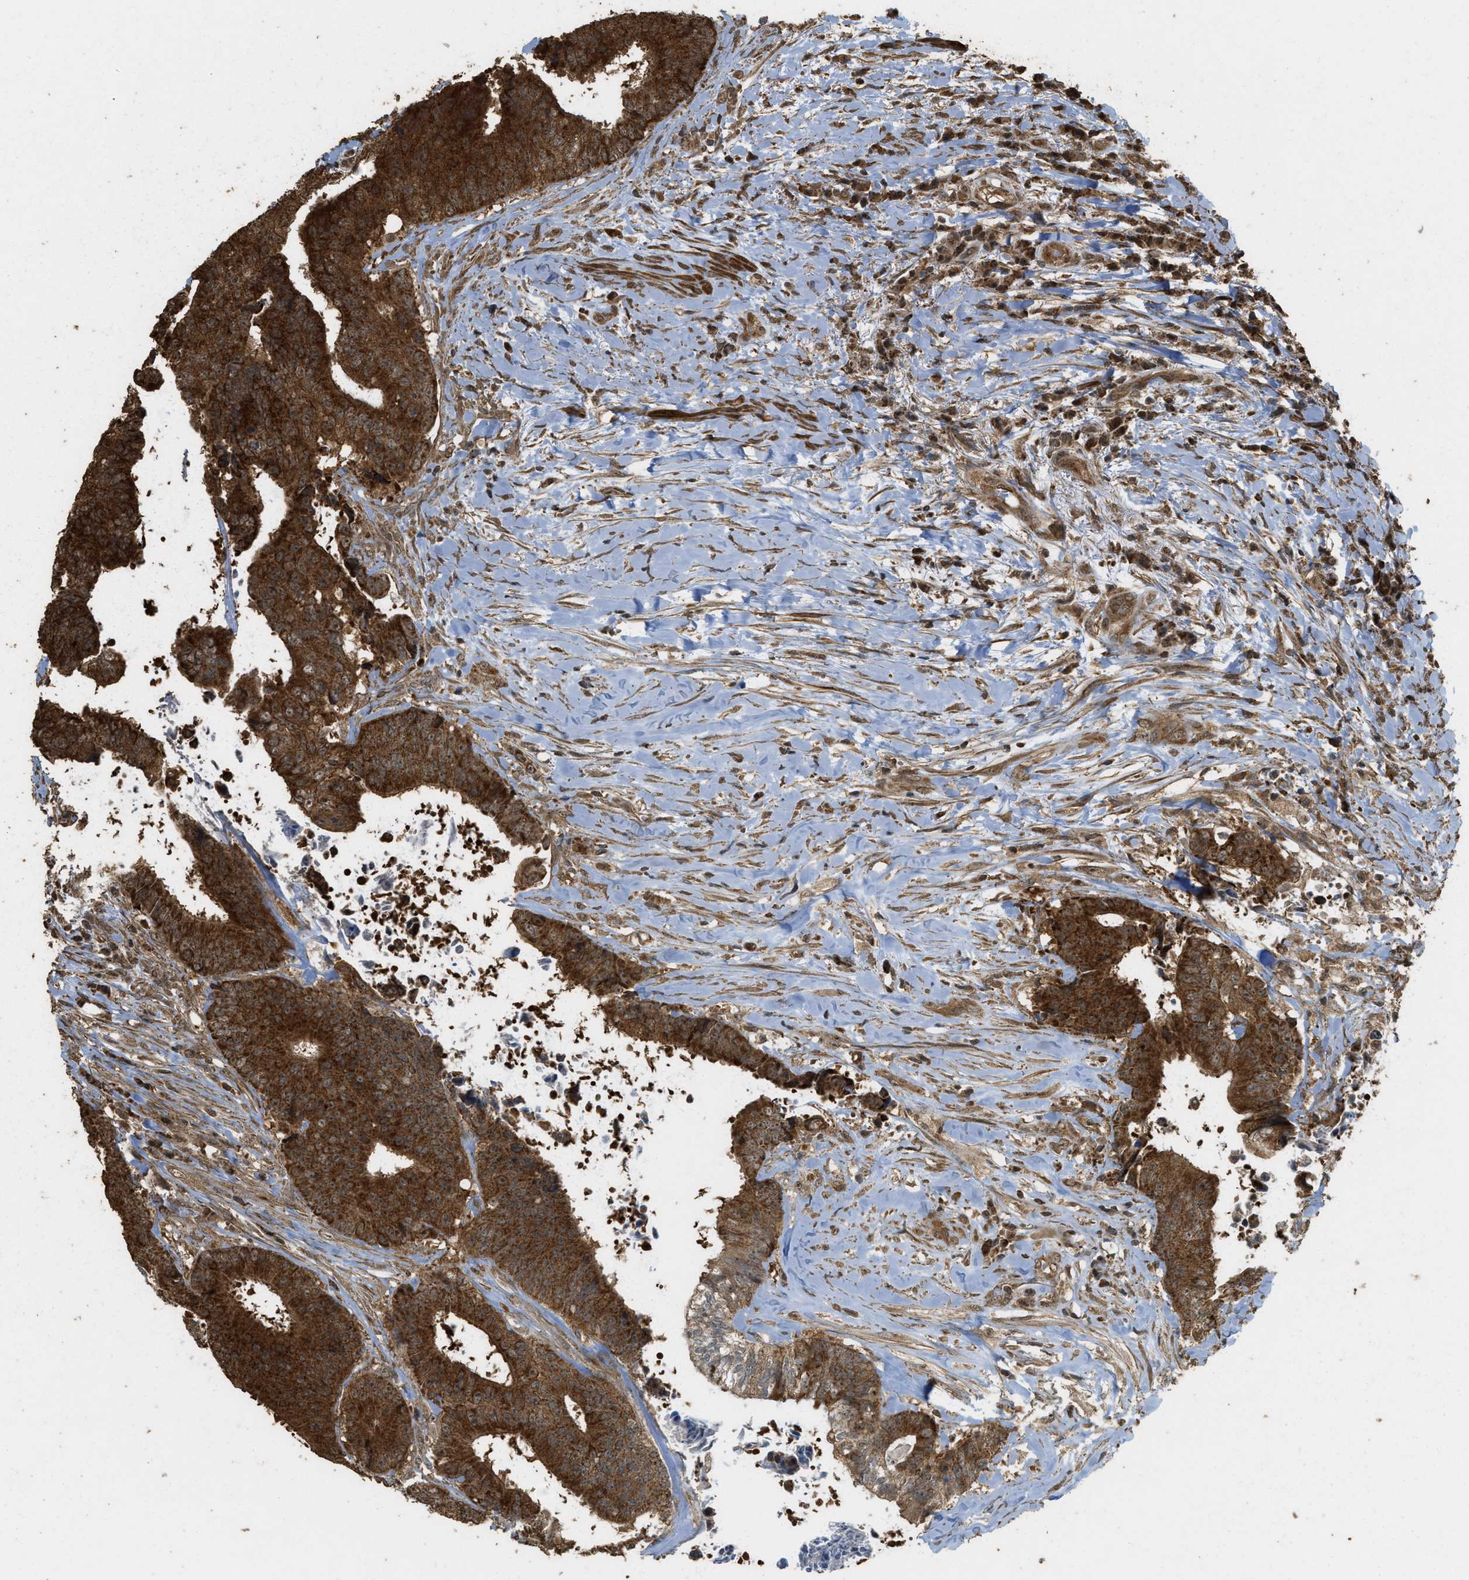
{"staining": {"intensity": "strong", "quantity": ">75%", "location": "cytoplasmic/membranous"}, "tissue": "colorectal cancer", "cell_type": "Tumor cells", "image_type": "cancer", "snomed": [{"axis": "morphology", "description": "Adenocarcinoma, NOS"}, {"axis": "topography", "description": "Rectum"}], "caption": "Colorectal cancer stained with immunohistochemistry exhibits strong cytoplasmic/membranous staining in approximately >75% of tumor cells.", "gene": "CTPS1", "patient": {"sex": "male", "age": 72}}